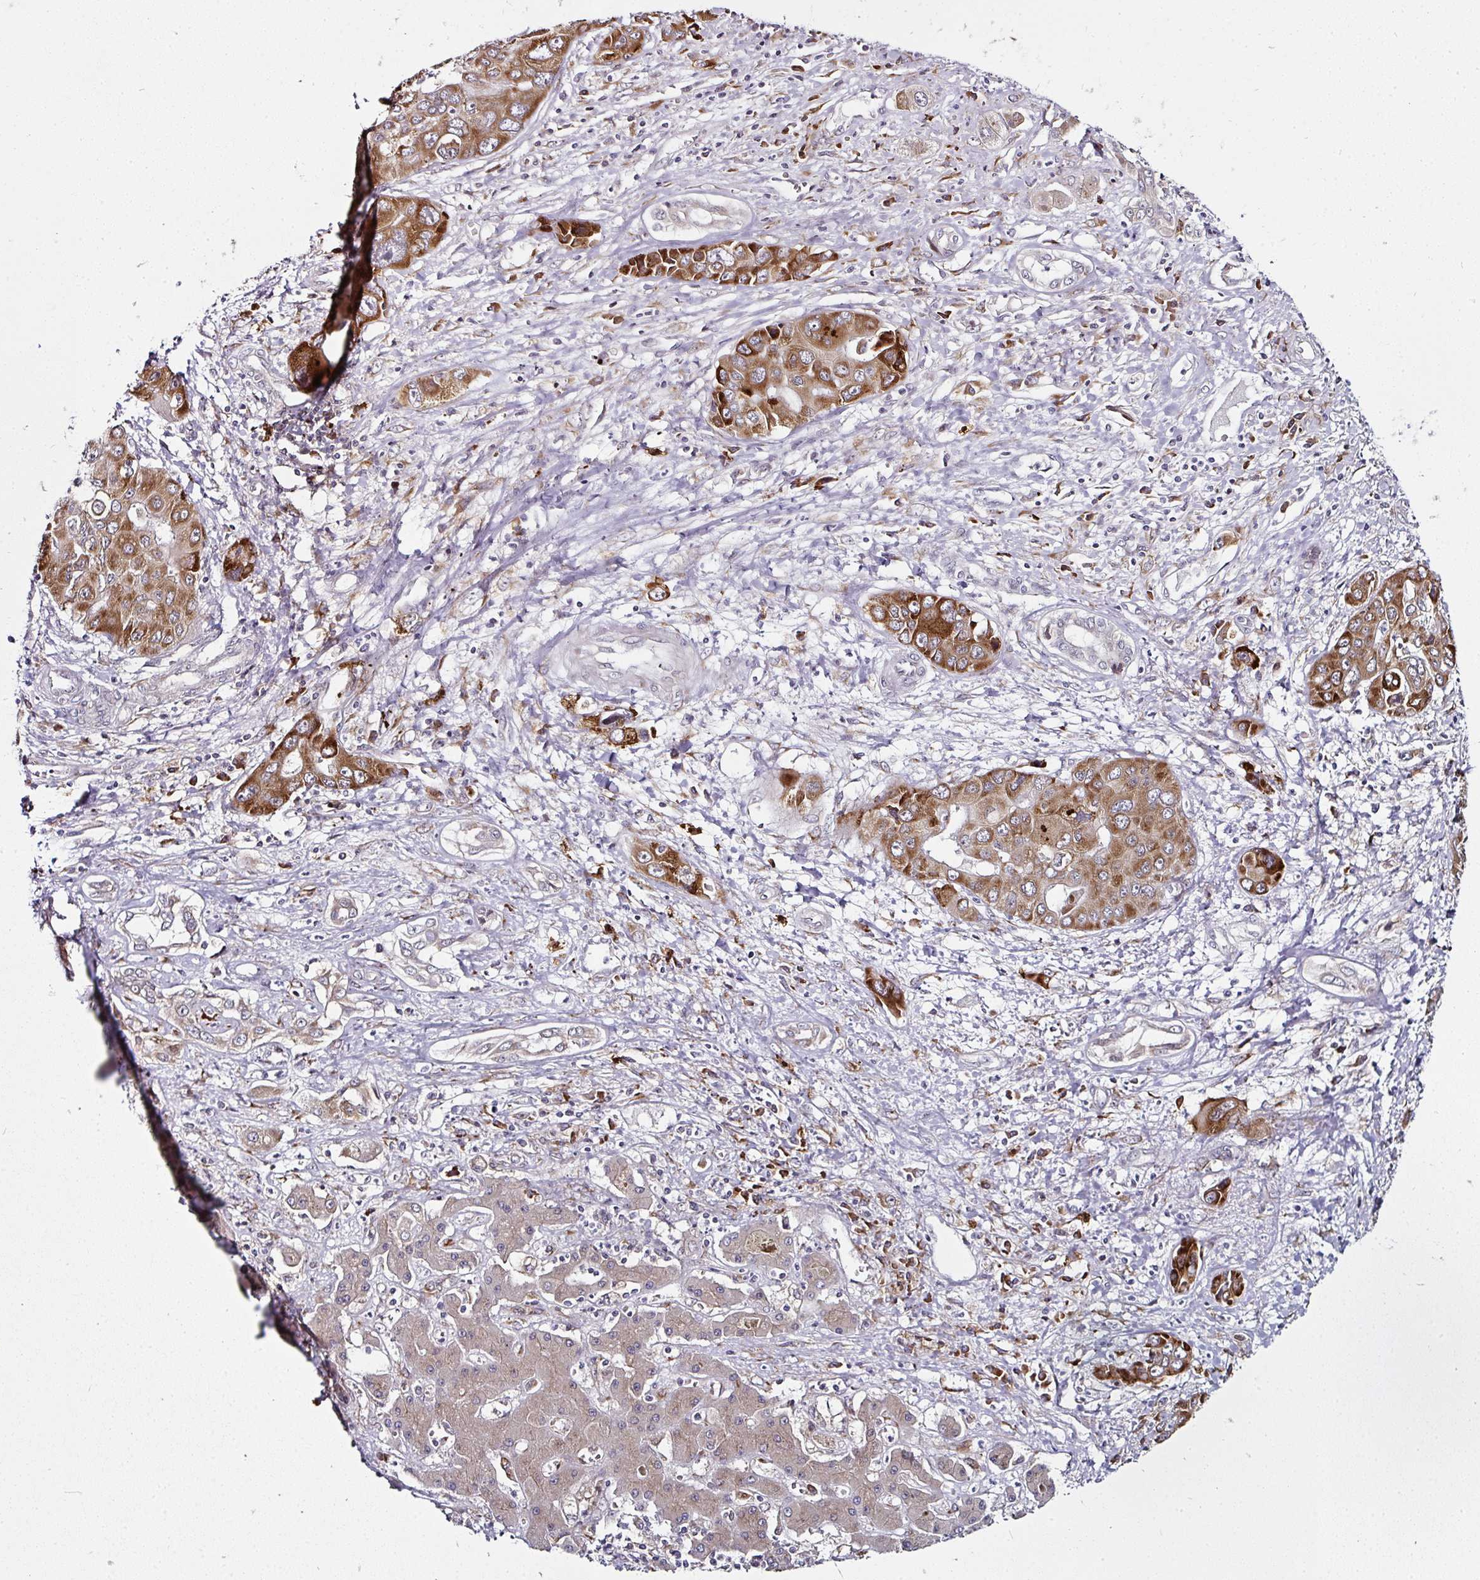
{"staining": {"intensity": "moderate", "quantity": ">75%", "location": "cytoplasmic/membranous"}, "tissue": "liver cancer", "cell_type": "Tumor cells", "image_type": "cancer", "snomed": [{"axis": "morphology", "description": "Cholangiocarcinoma"}, {"axis": "topography", "description": "Liver"}], "caption": "Immunohistochemical staining of liver cholangiocarcinoma demonstrates medium levels of moderate cytoplasmic/membranous protein expression in about >75% of tumor cells.", "gene": "APOLD1", "patient": {"sex": "male", "age": 67}}